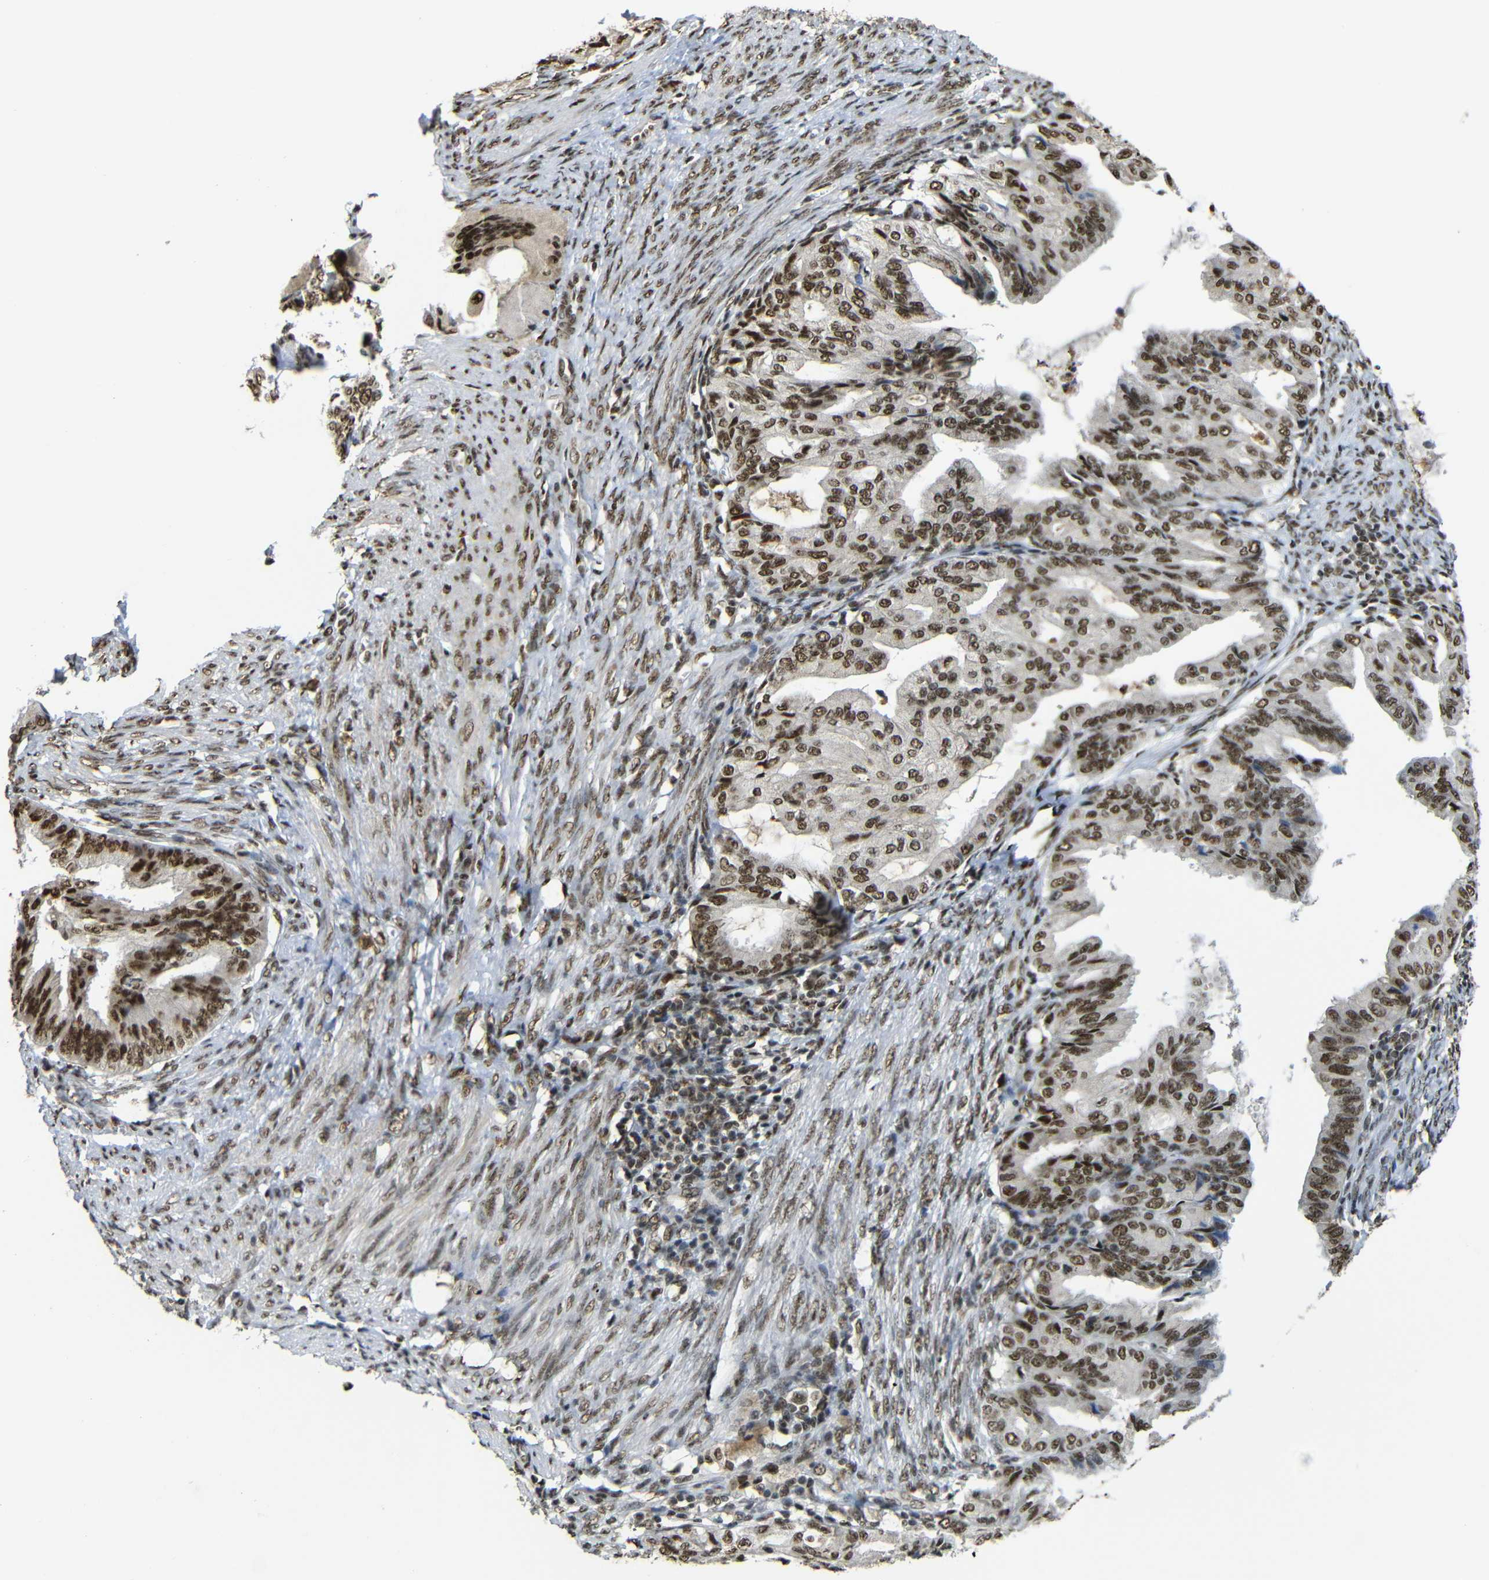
{"staining": {"intensity": "strong", "quantity": ">75%", "location": "nuclear"}, "tissue": "endometrial cancer", "cell_type": "Tumor cells", "image_type": "cancer", "snomed": [{"axis": "morphology", "description": "Adenocarcinoma, NOS"}, {"axis": "topography", "description": "Endometrium"}], "caption": "Human endometrial adenocarcinoma stained with a protein marker demonstrates strong staining in tumor cells.", "gene": "TCF7L2", "patient": {"sex": "female", "age": 86}}